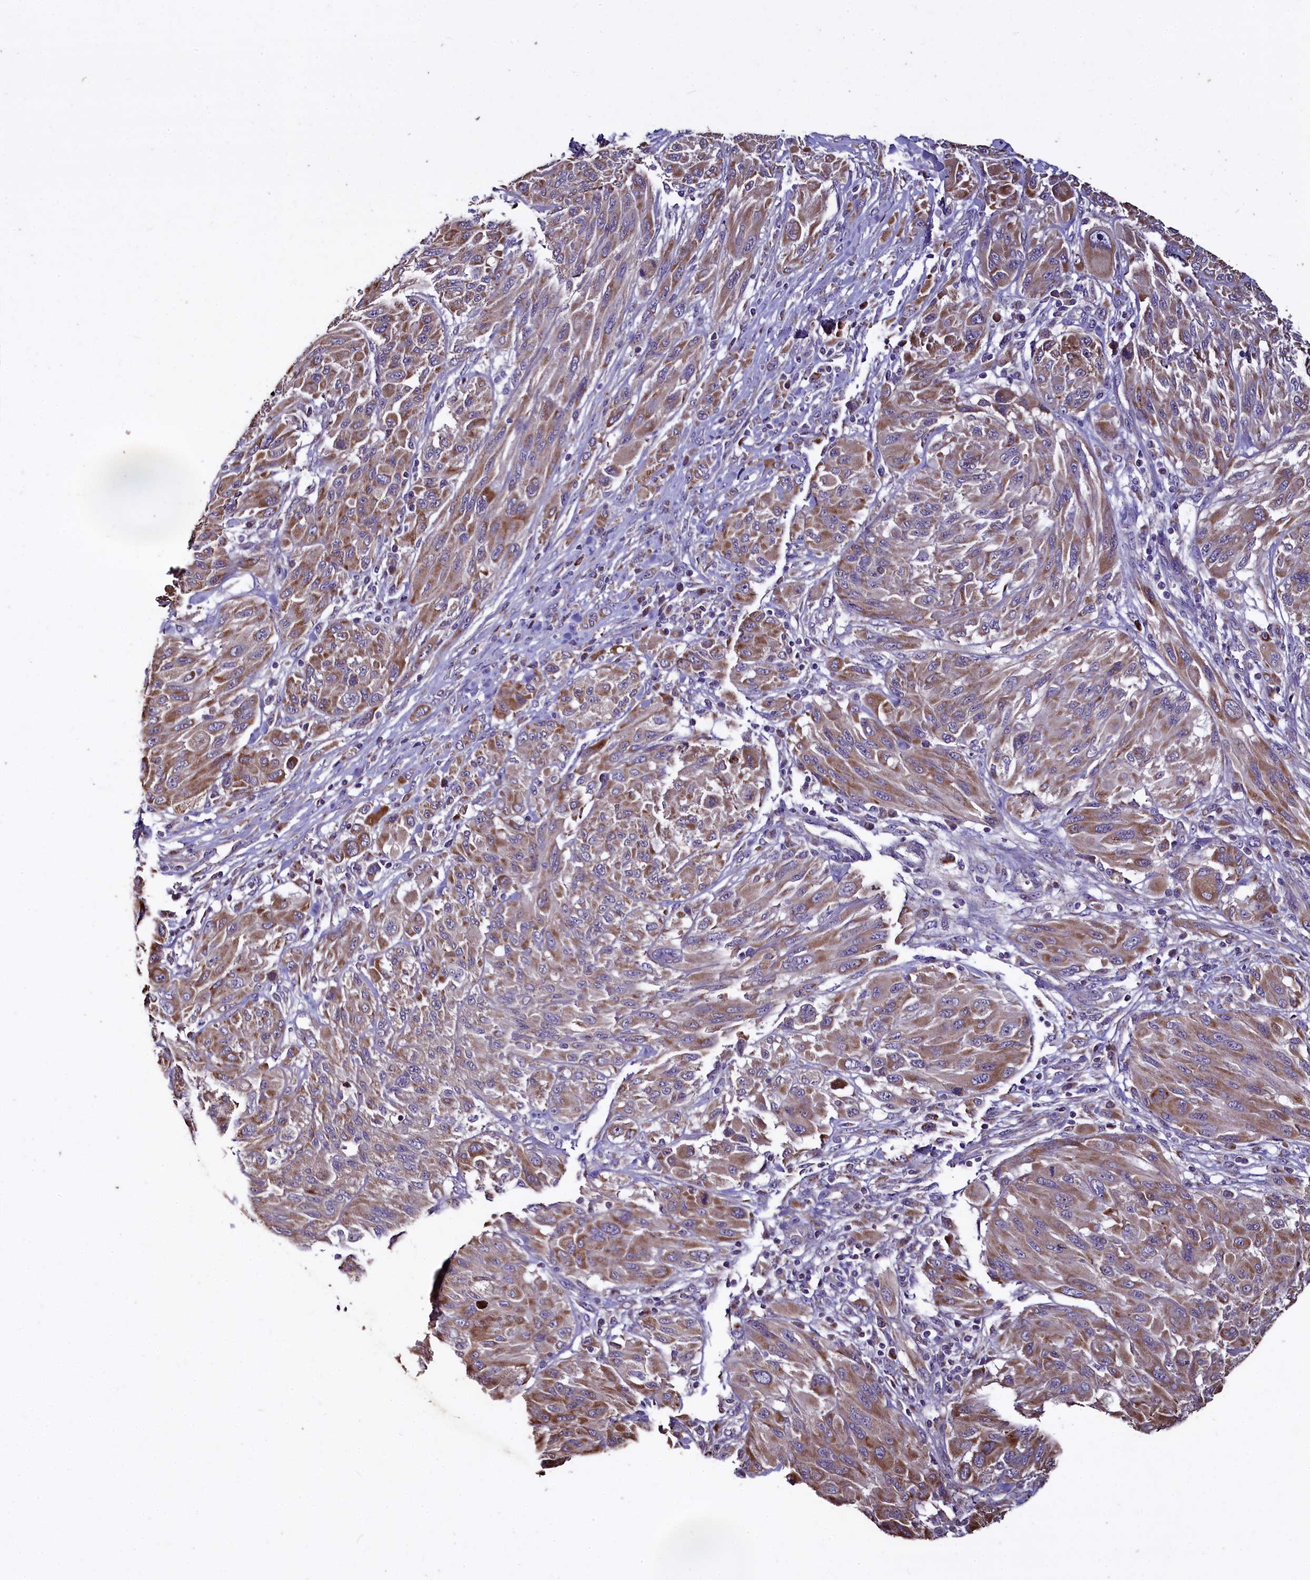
{"staining": {"intensity": "moderate", "quantity": ">75%", "location": "cytoplasmic/membranous"}, "tissue": "melanoma", "cell_type": "Tumor cells", "image_type": "cancer", "snomed": [{"axis": "morphology", "description": "Malignant melanoma, NOS"}, {"axis": "topography", "description": "Skin"}], "caption": "A brown stain labels moderate cytoplasmic/membranous expression of a protein in human malignant melanoma tumor cells.", "gene": "COQ9", "patient": {"sex": "female", "age": 91}}